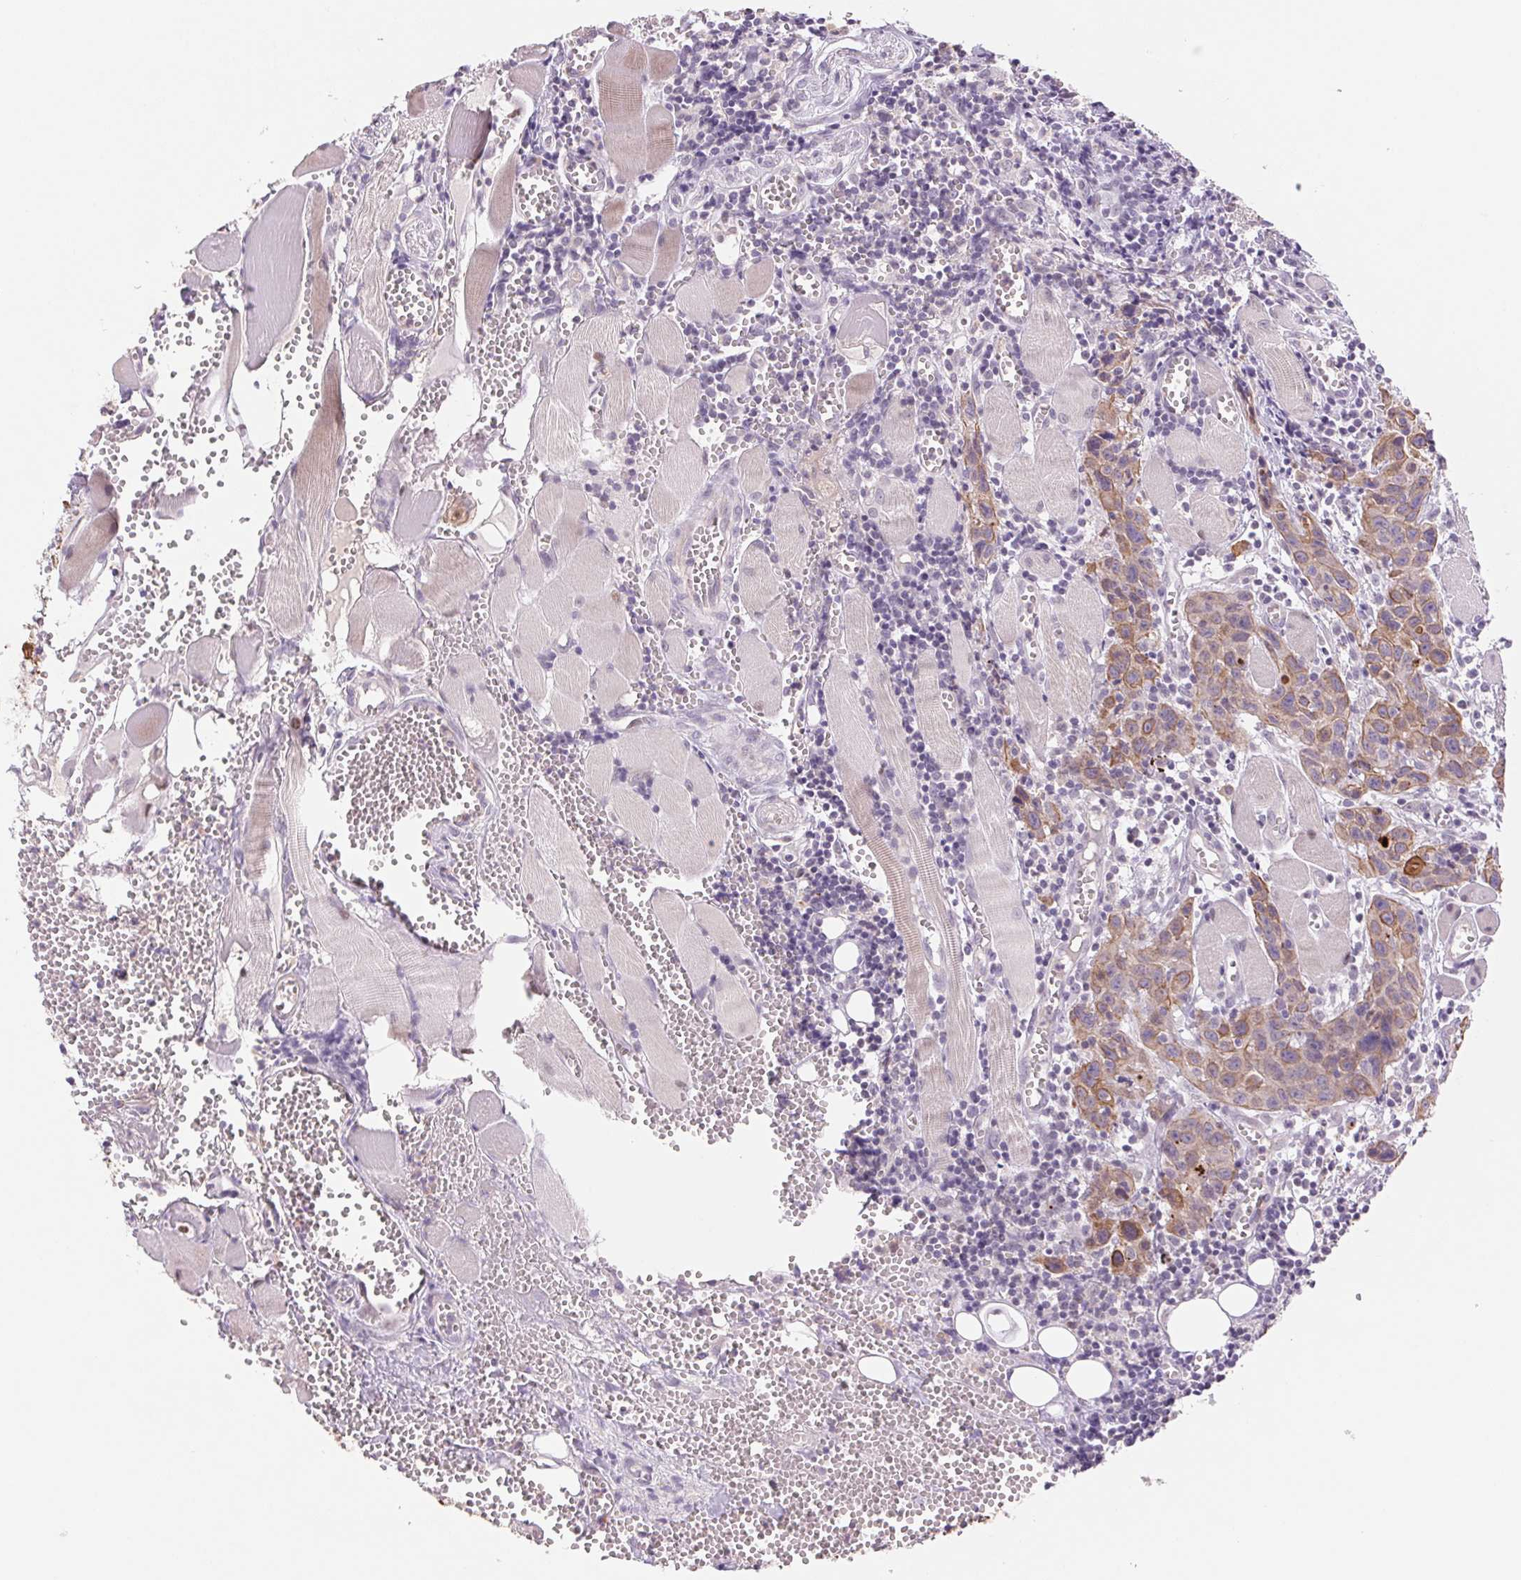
{"staining": {"intensity": "moderate", "quantity": ">75%", "location": "cytoplasmic/membranous"}, "tissue": "head and neck cancer", "cell_type": "Tumor cells", "image_type": "cancer", "snomed": [{"axis": "morphology", "description": "Squamous cell carcinoma, NOS"}, {"axis": "topography", "description": "Oral tissue"}, {"axis": "topography", "description": "Head-Neck"}], "caption": "This micrograph shows head and neck squamous cell carcinoma stained with IHC to label a protein in brown. The cytoplasmic/membranous of tumor cells show moderate positivity for the protein. Nuclei are counter-stained blue.", "gene": "KRT1", "patient": {"sex": "male", "age": 58}}